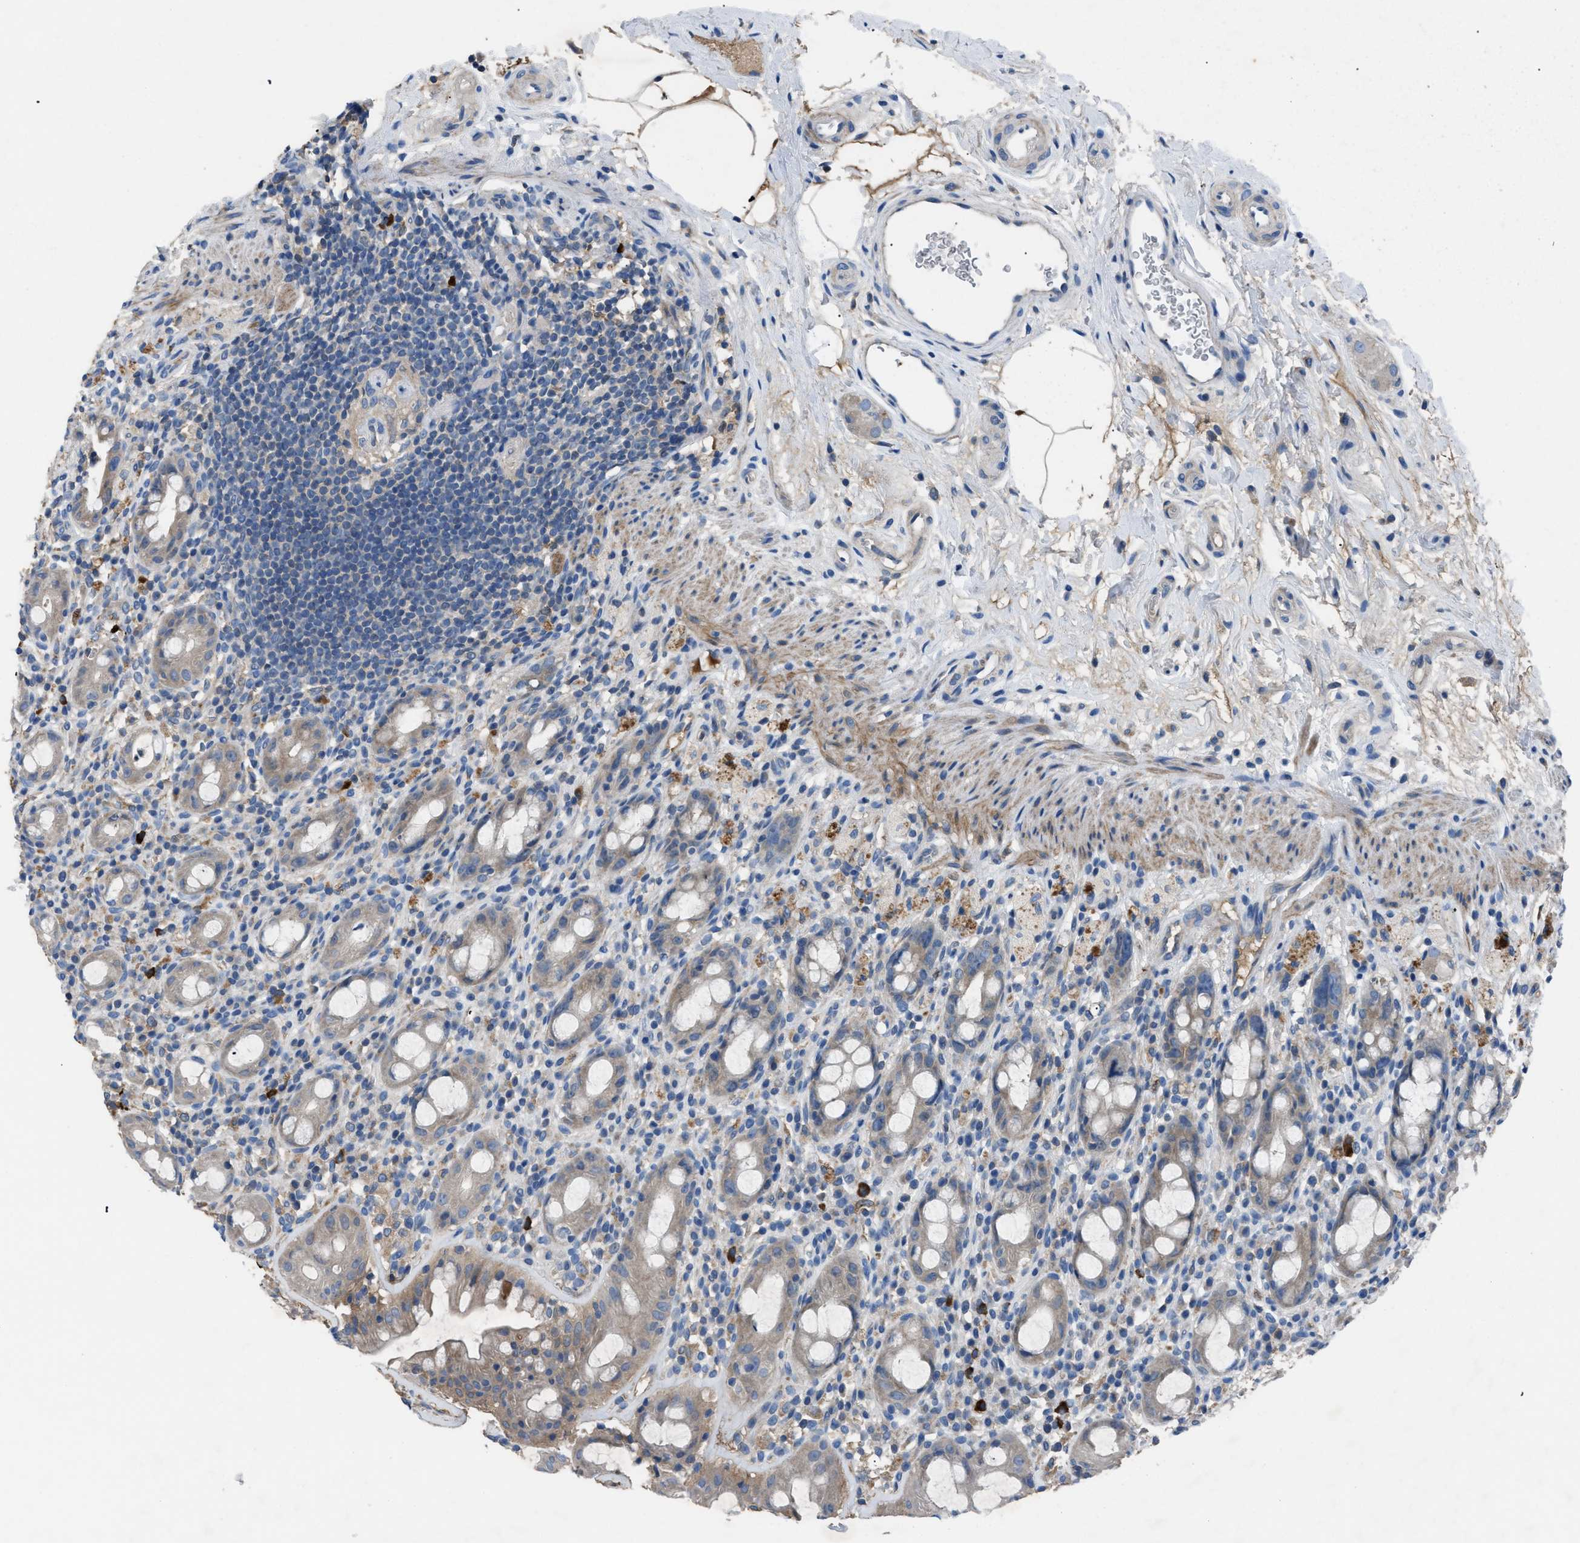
{"staining": {"intensity": "weak", "quantity": ">75%", "location": "cytoplasmic/membranous"}, "tissue": "rectum", "cell_type": "Glandular cells", "image_type": "normal", "snomed": [{"axis": "morphology", "description": "Normal tissue, NOS"}, {"axis": "topography", "description": "Rectum"}], "caption": "Glandular cells show weak cytoplasmic/membranous staining in about >75% of cells in unremarkable rectum. Using DAB (brown) and hematoxylin (blue) stains, captured at high magnification using brightfield microscopy.", "gene": "SGCZ", "patient": {"sex": "male", "age": 44}}